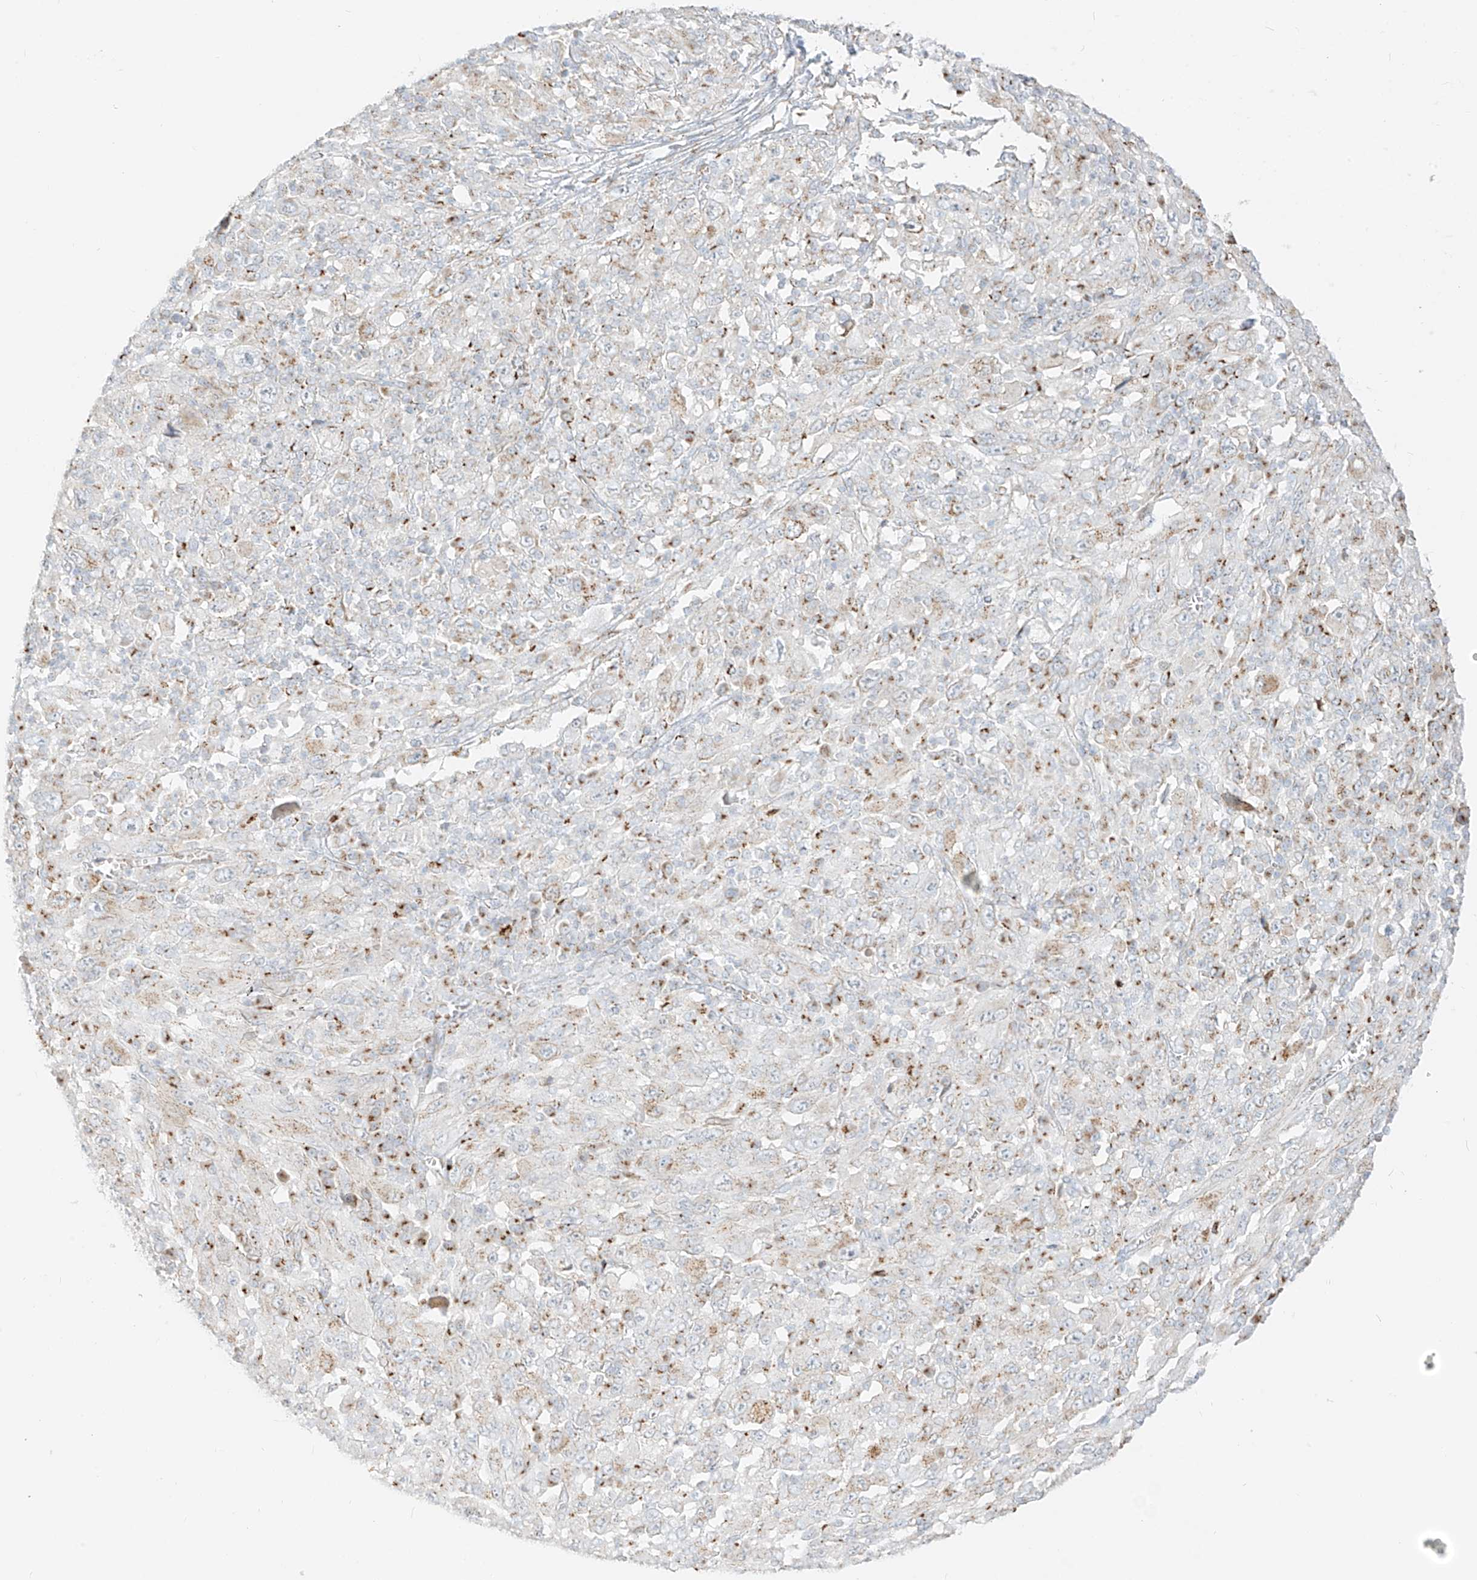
{"staining": {"intensity": "moderate", "quantity": "<25%", "location": "cytoplasmic/membranous"}, "tissue": "melanoma", "cell_type": "Tumor cells", "image_type": "cancer", "snomed": [{"axis": "morphology", "description": "Malignant melanoma, Metastatic site"}, {"axis": "topography", "description": "Skin"}], "caption": "Protein expression analysis of melanoma demonstrates moderate cytoplasmic/membranous staining in about <25% of tumor cells.", "gene": "TMEM87B", "patient": {"sex": "female", "age": 56}}